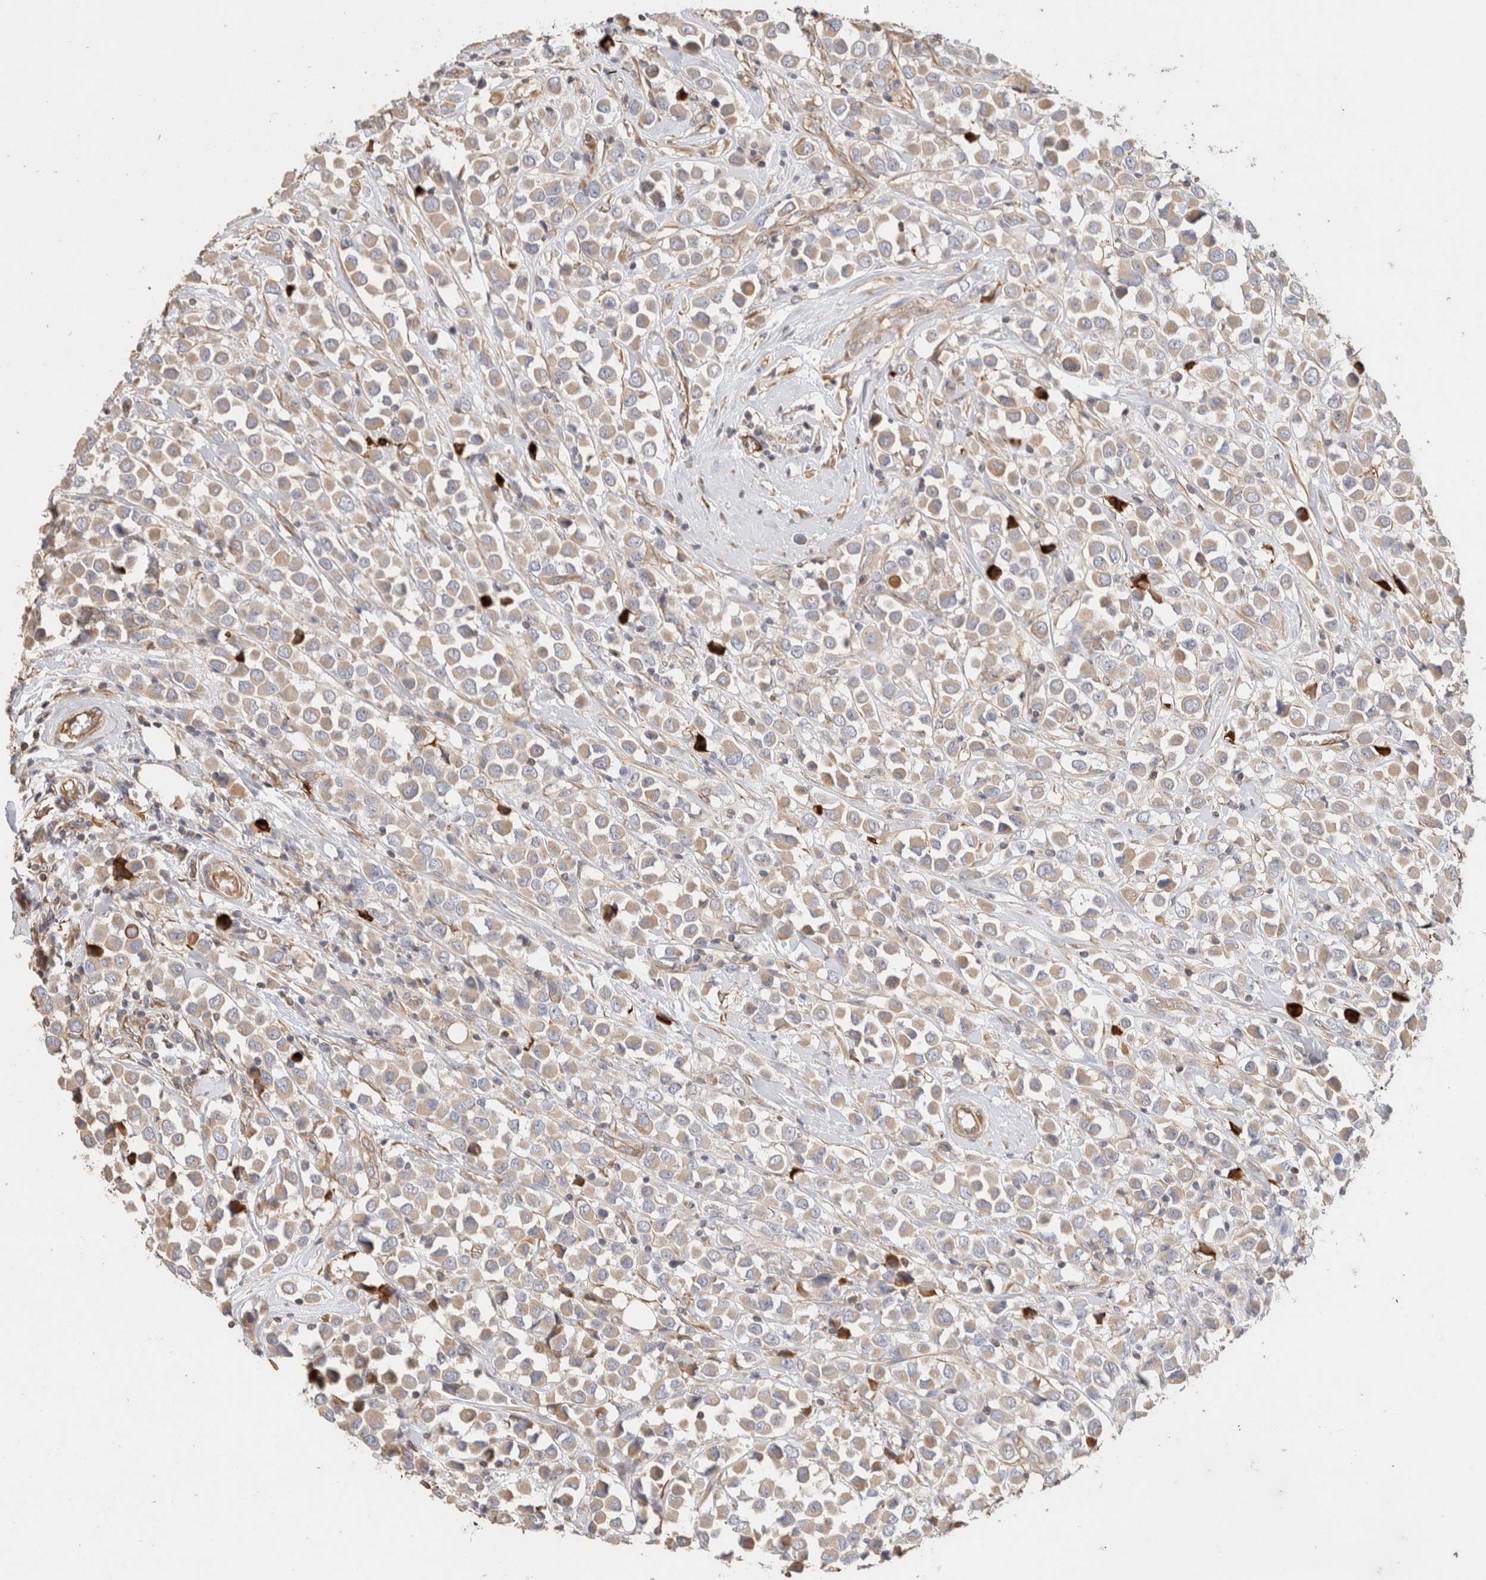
{"staining": {"intensity": "moderate", "quantity": "<25%", "location": "cytoplasmic/membranous"}, "tissue": "breast cancer", "cell_type": "Tumor cells", "image_type": "cancer", "snomed": [{"axis": "morphology", "description": "Duct carcinoma"}, {"axis": "topography", "description": "Breast"}], "caption": "Human breast cancer (invasive ductal carcinoma) stained for a protein (brown) reveals moderate cytoplasmic/membranous positive staining in approximately <25% of tumor cells.", "gene": "PROS1", "patient": {"sex": "female", "age": 61}}